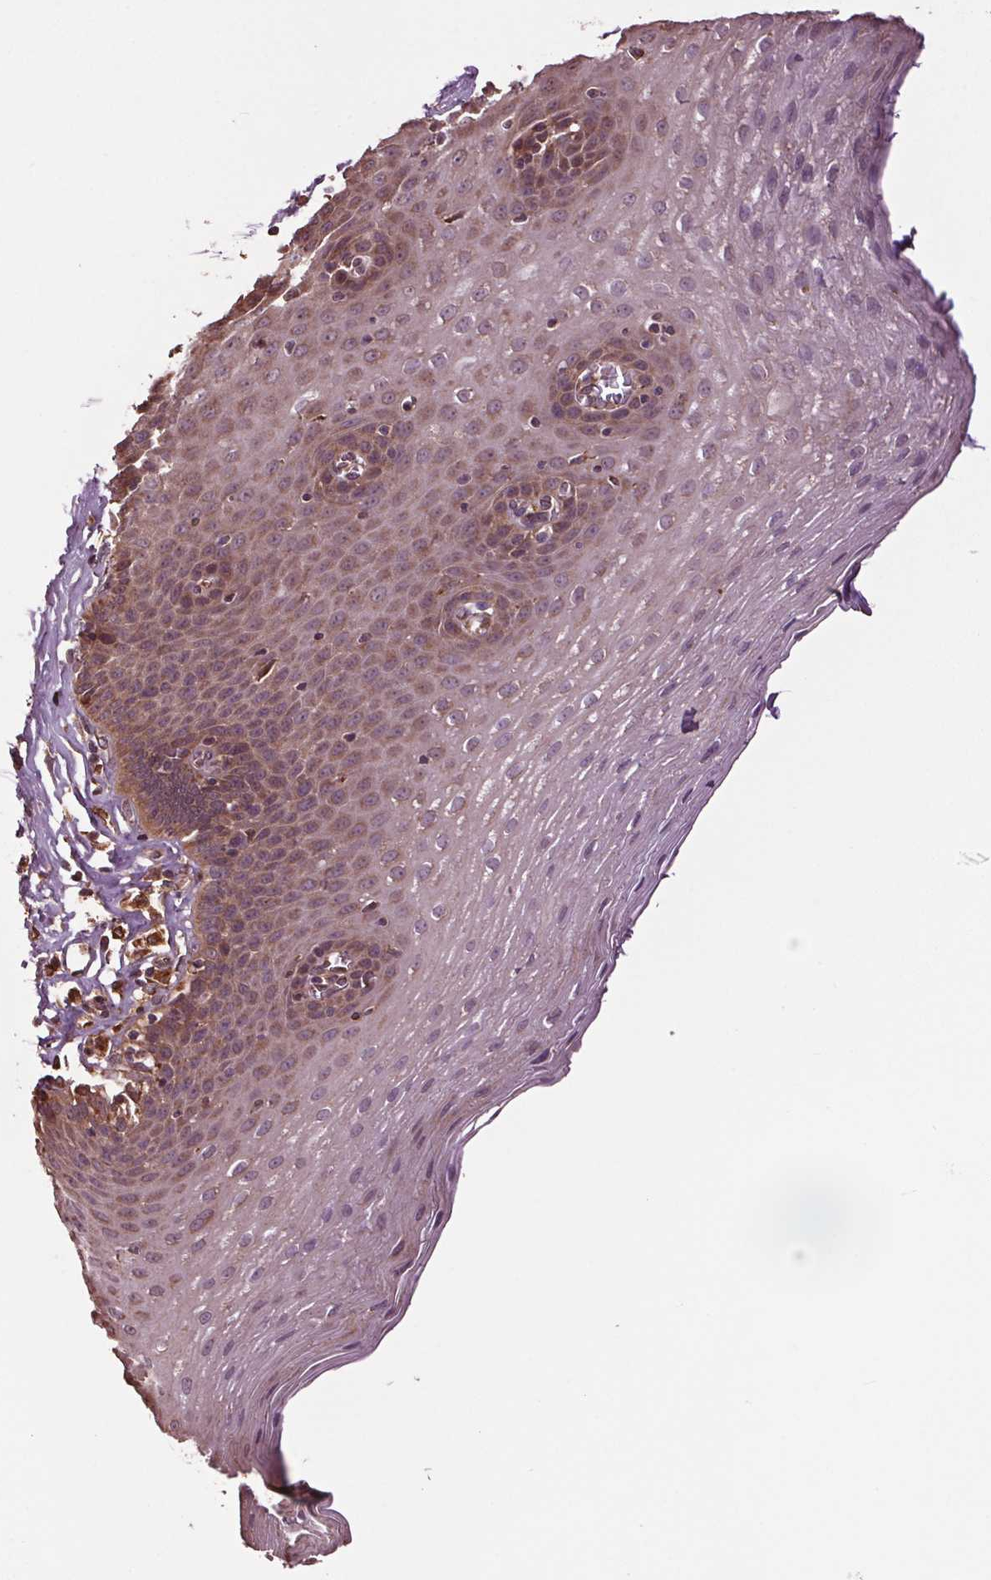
{"staining": {"intensity": "weak", "quantity": "25%-75%", "location": "cytoplasmic/membranous"}, "tissue": "esophagus", "cell_type": "Squamous epithelial cells", "image_type": "normal", "snomed": [{"axis": "morphology", "description": "Normal tissue, NOS"}, {"axis": "topography", "description": "Esophagus"}], "caption": "A high-resolution histopathology image shows immunohistochemistry staining of normal esophagus, which exhibits weak cytoplasmic/membranous positivity in about 25%-75% of squamous epithelial cells. (DAB (3,3'-diaminobenzidine) IHC, brown staining for protein, blue staining for nuclei).", "gene": "RNPEP", "patient": {"sex": "female", "age": 81}}